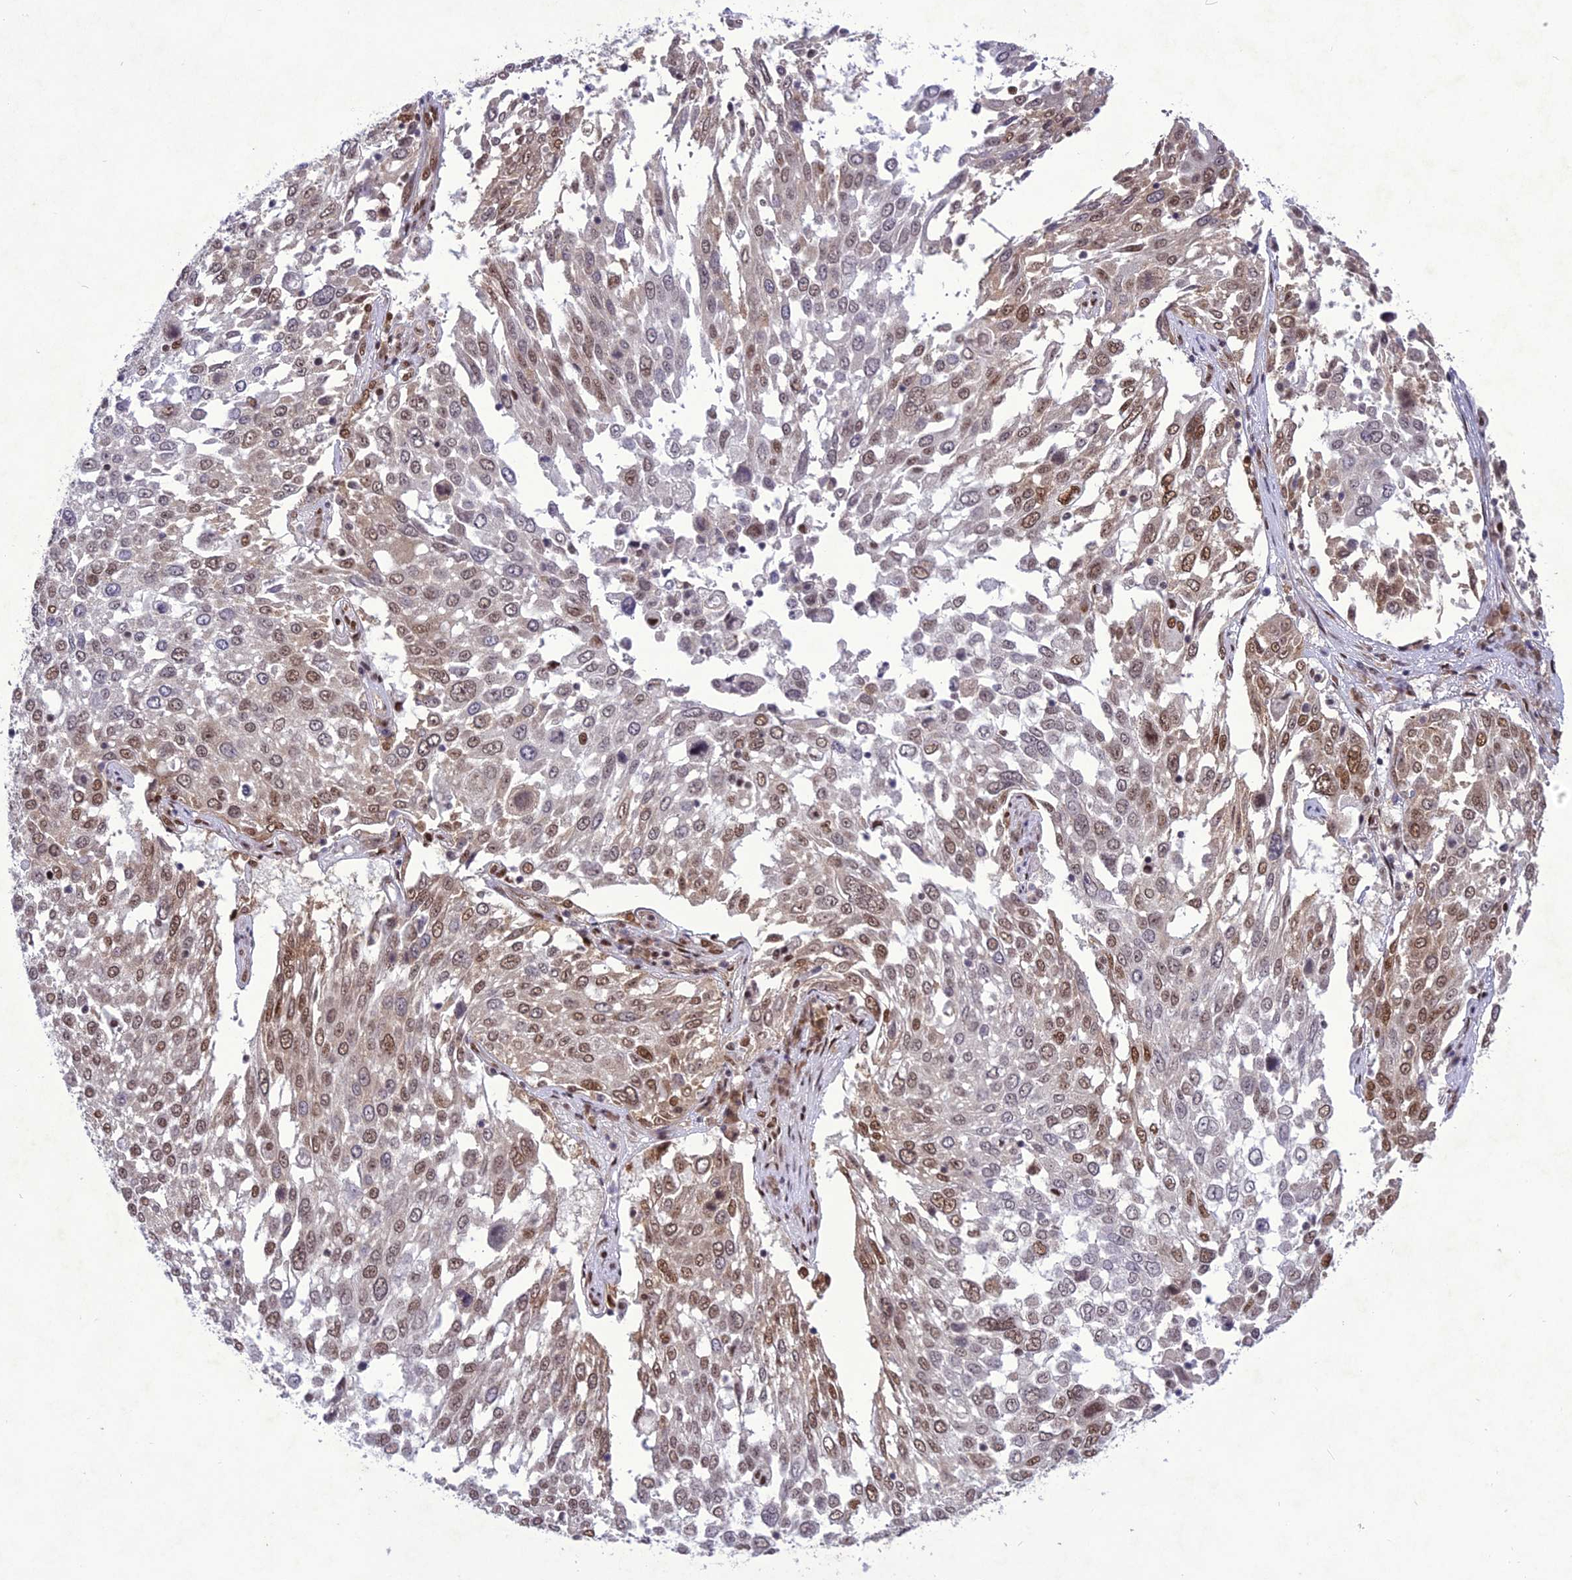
{"staining": {"intensity": "moderate", "quantity": "25%-75%", "location": "cytoplasmic/membranous,nuclear"}, "tissue": "lung cancer", "cell_type": "Tumor cells", "image_type": "cancer", "snomed": [{"axis": "morphology", "description": "Squamous cell carcinoma, NOS"}, {"axis": "topography", "description": "Lung"}], "caption": "High-power microscopy captured an immunohistochemistry (IHC) photomicrograph of lung cancer, revealing moderate cytoplasmic/membranous and nuclear staining in approximately 25%-75% of tumor cells. (DAB IHC with brightfield microscopy, high magnification).", "gene": "DDX1", "patient": {"sex": "male", "age": 65}}